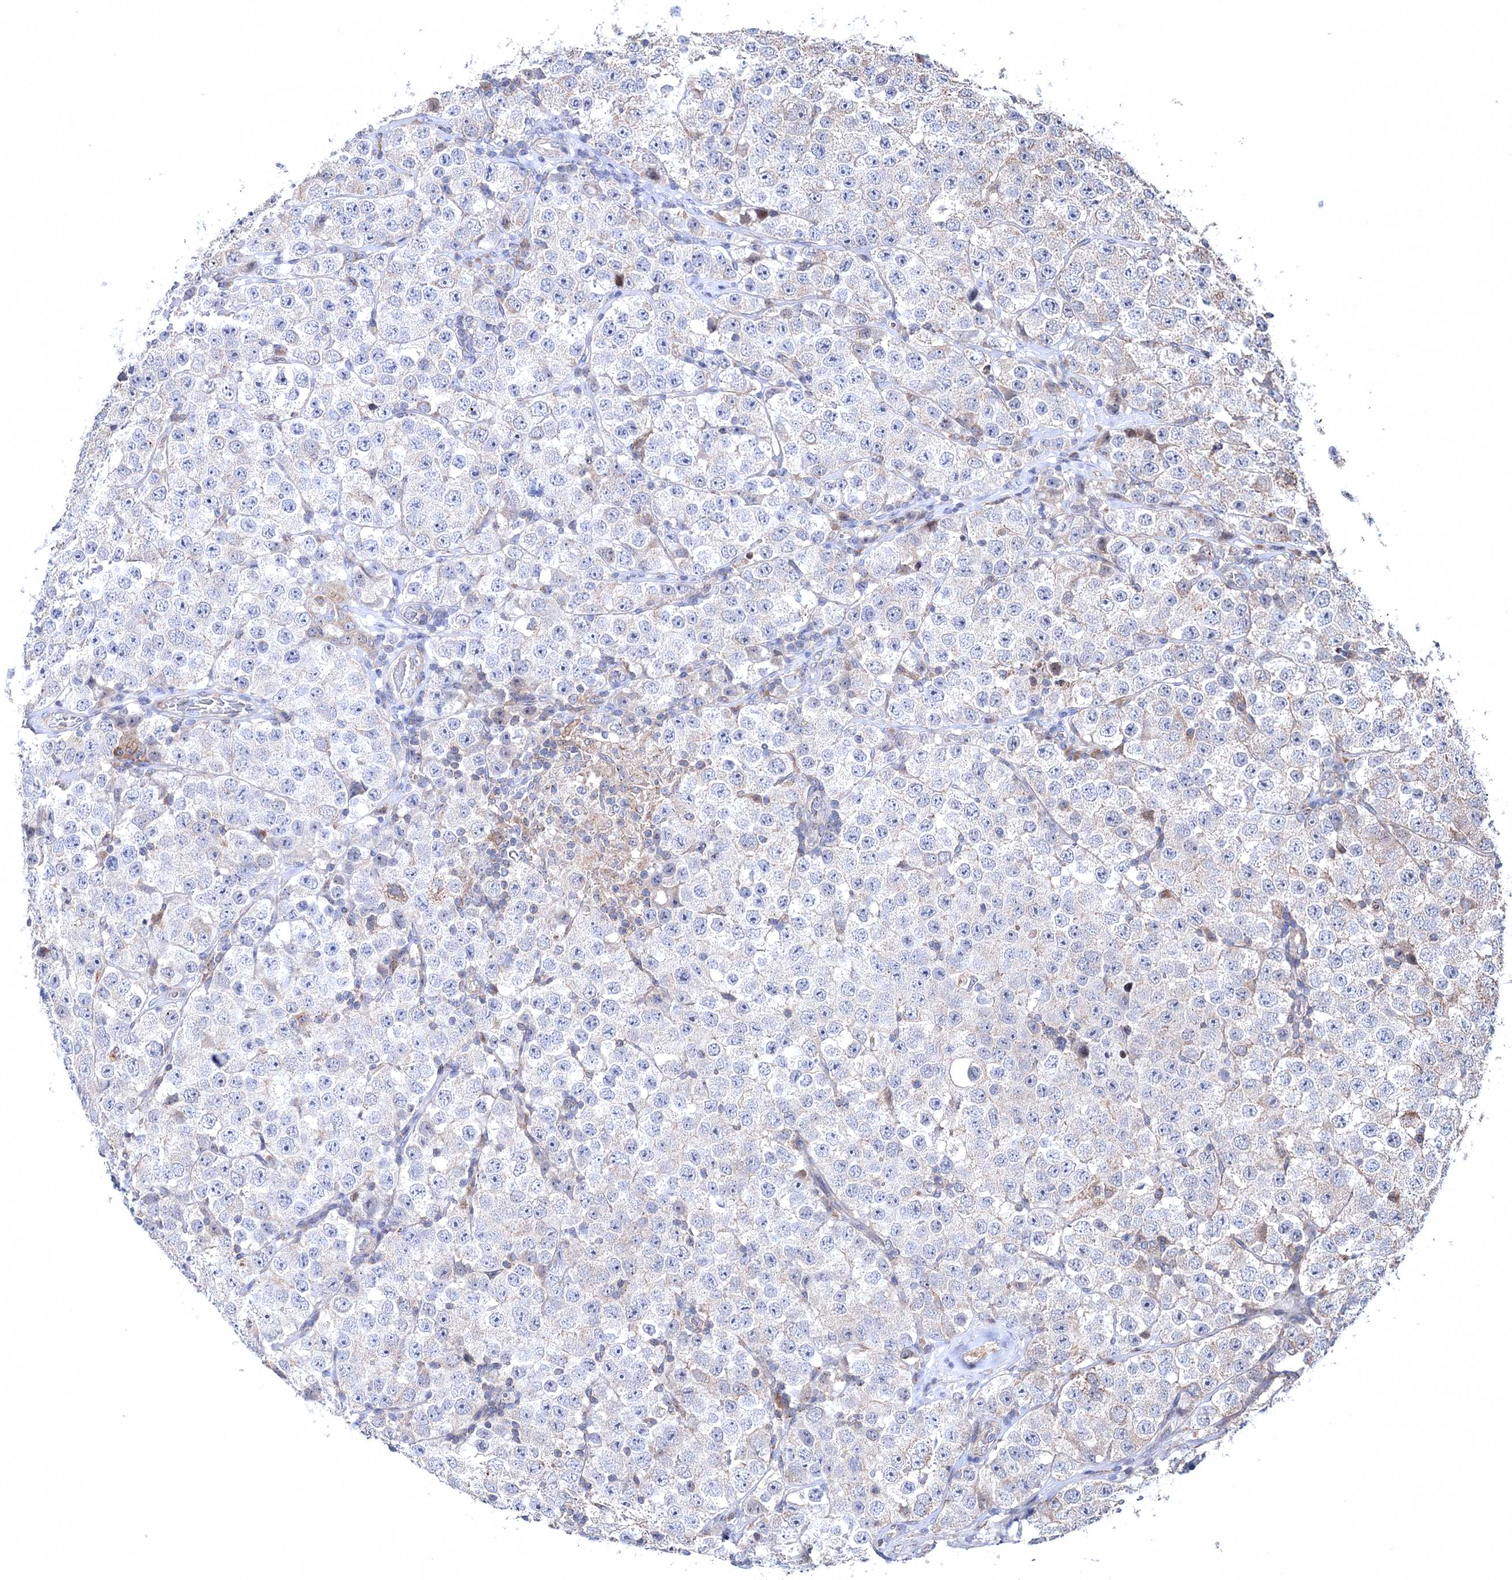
{"staining": {"intensity": "negative", "quantity": "none", "location": "none"}, "tissue": "testis cancer", "cell_type": "Tumor cells", "image_type": "cancer", "snomed": [{"axis": "morphology", "description": "Seminoma, NOS"}, {"axis": "topography", "description": "Testis"}], "caption": "This is an immunohistochemistry image of testis cancer. There is no positivity in tumor cells.", "gene": "PPP2R2B", "patient": {"sex": "male", "age": 28}}